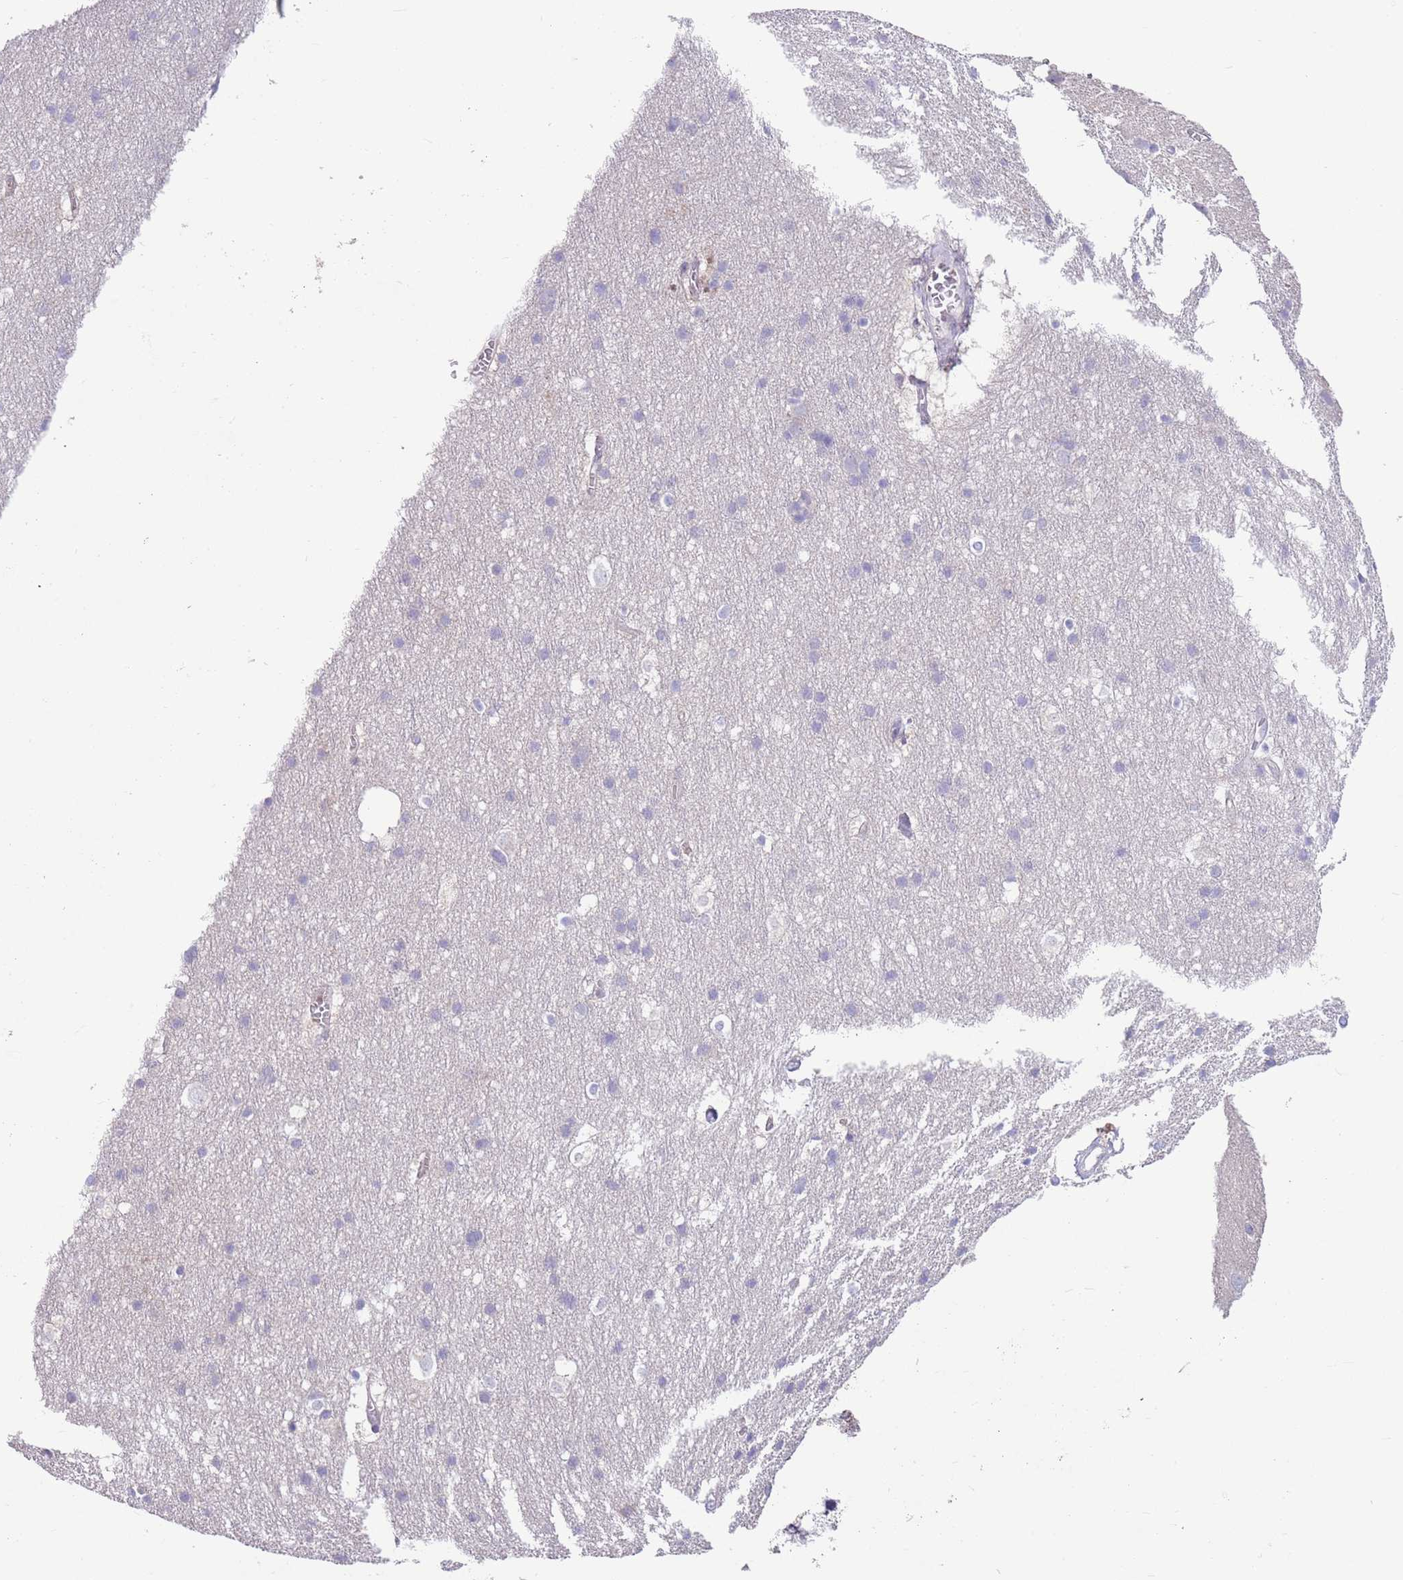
{"staining": {"intensity": "negative", "quantity": "none", "location": "none"}, "tissue": "cerebral cortex", "cell_type": "Endothelial cells", "image_type": "normal", "snomed": [{"axis": "morphology", "description": "Normal tissue, NOS"}, {"axis": "topography", "description": "Cerebral cortex"}], "caption": "Cerebral cortex was stained to show a protein in brown. There is no significant positivity in endothelial cells. The staining is performed using DAB brown chromogen with nuclei counter-stained in using hematoxylin.", "gene": "ZNF14", "patient": {"sex": "male", "age": 54}}